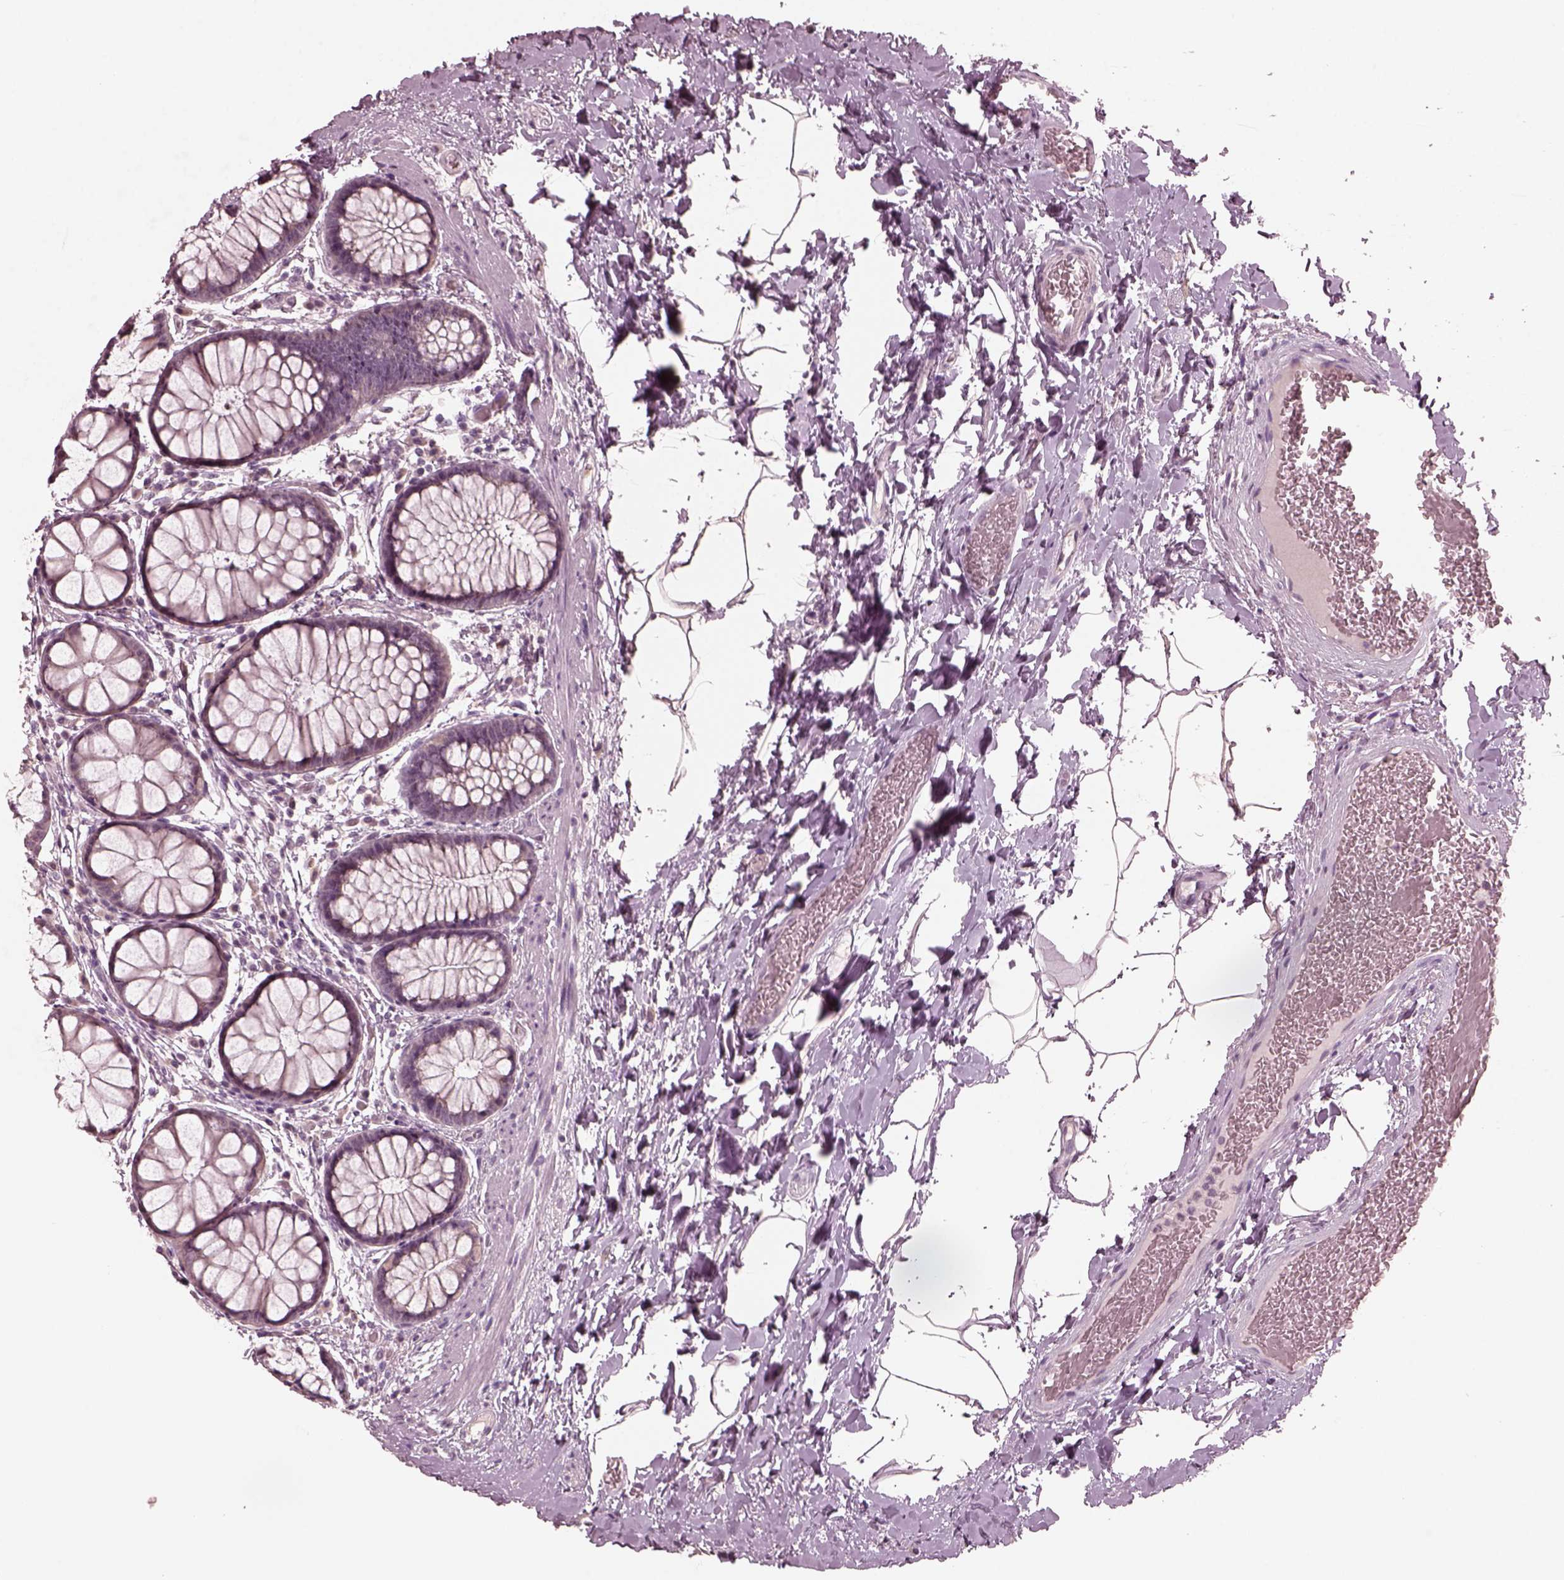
{"staining": {"intensity": "negative", "quantity": "none", "location": "none"}, "tissue": "rectum", "cell_type": "Glandular cells", "image_type": "normal", "snomed": [{"axis": "morphology", "description": "Normal tissue, NOS"}, {"axis": "topography", "description": "Rectum"}], "caption": "DAB immunohistochemical staining of unremarkable rectum displays no significant staining in glandular cells.", "gene": "RGS7", "patient": {"sex": "female", "age": 62}}